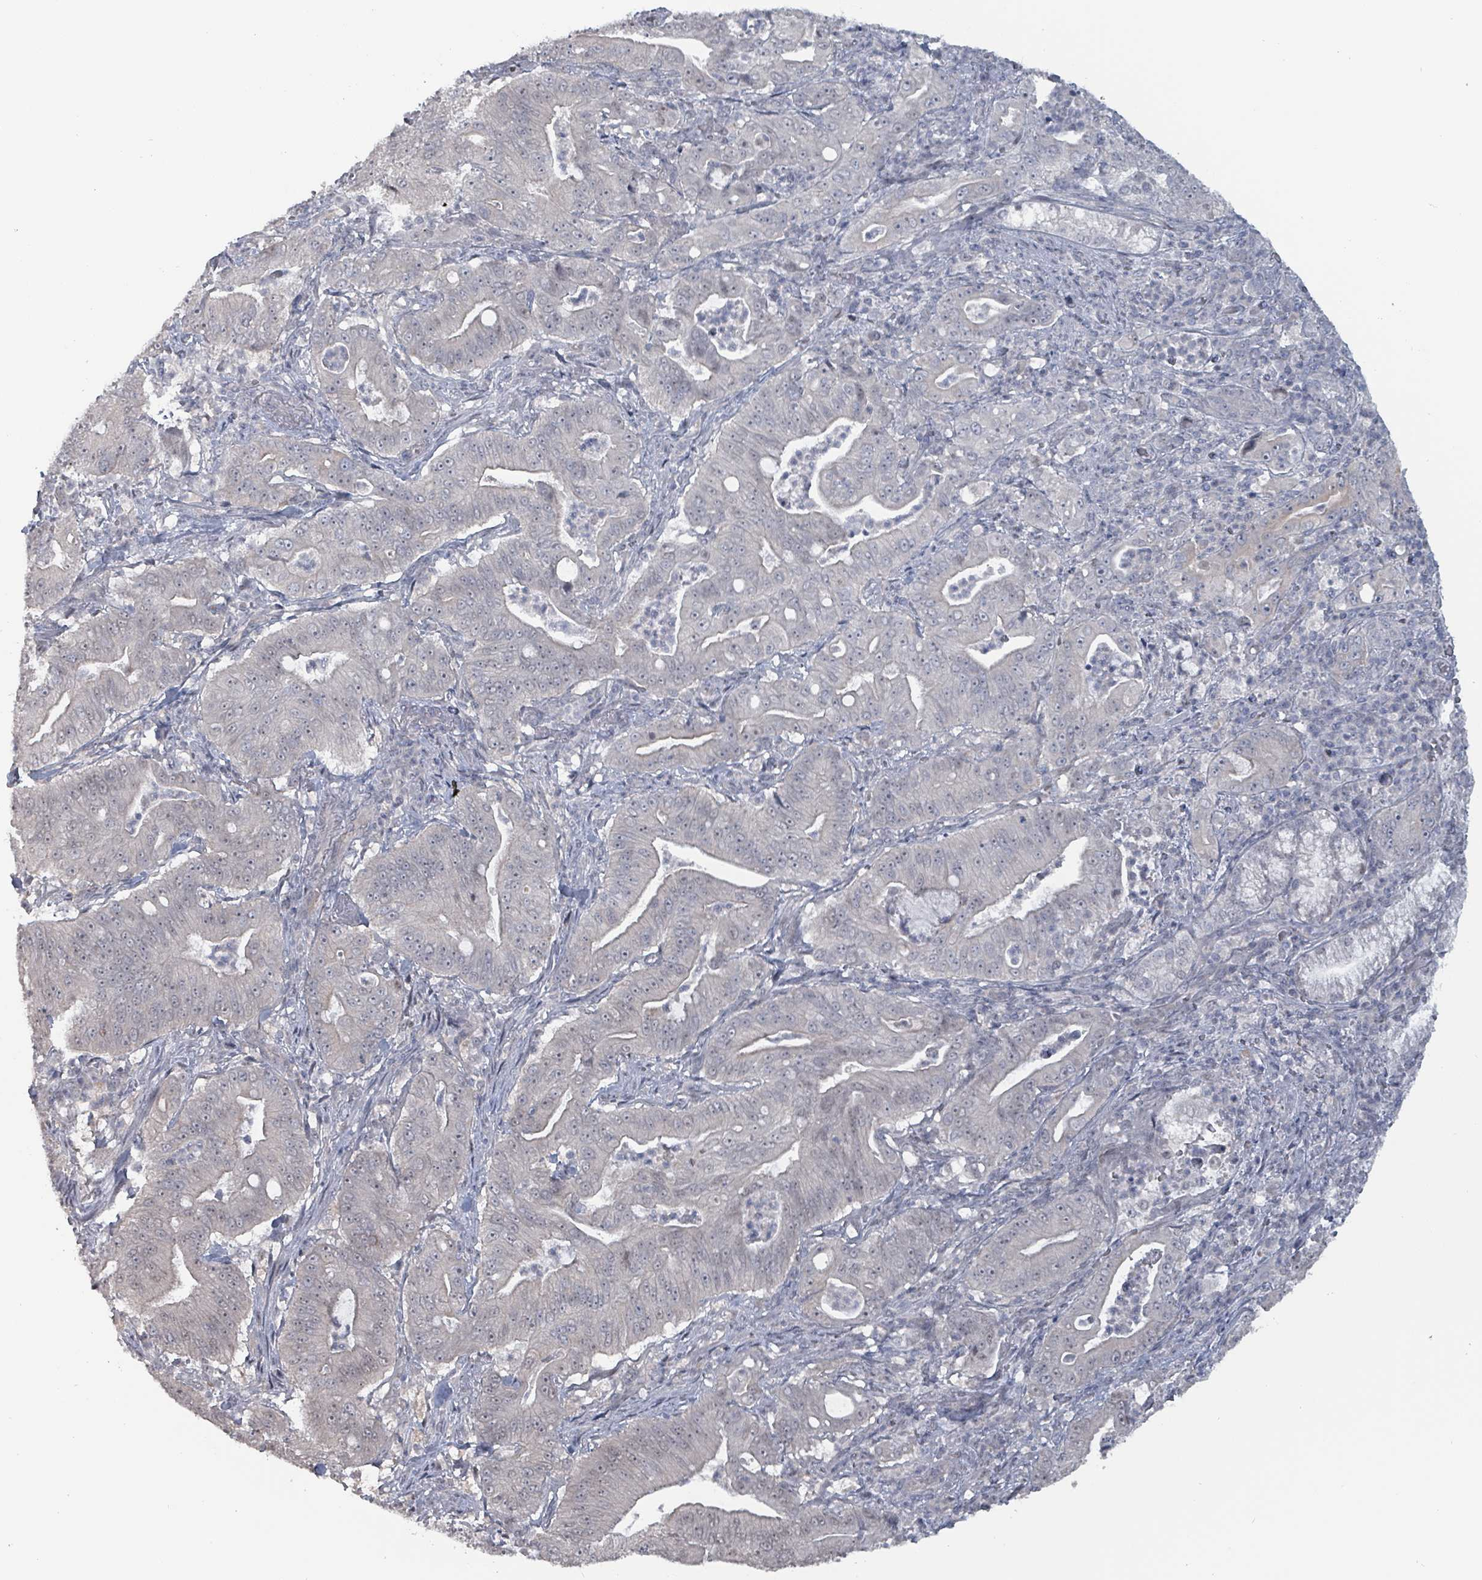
{"staining": {"intensity": "negative", "quantity": "none", "location": "none"}, "tissue": "pancreatic cancer", "cell_type": "Tumor cells", "image_type": "cancer", "snomed": [{"axis": "morphology", "description": "Adenocarcinoma, NOS"}, {"axis": "topography", "description": "Pancreas"}], "caption": "Protein analysis of pancreatic cancer shows no significant expression in tumor cells.", "gene": "BIVM", "patient": {"sex": "male", "age": 71}}